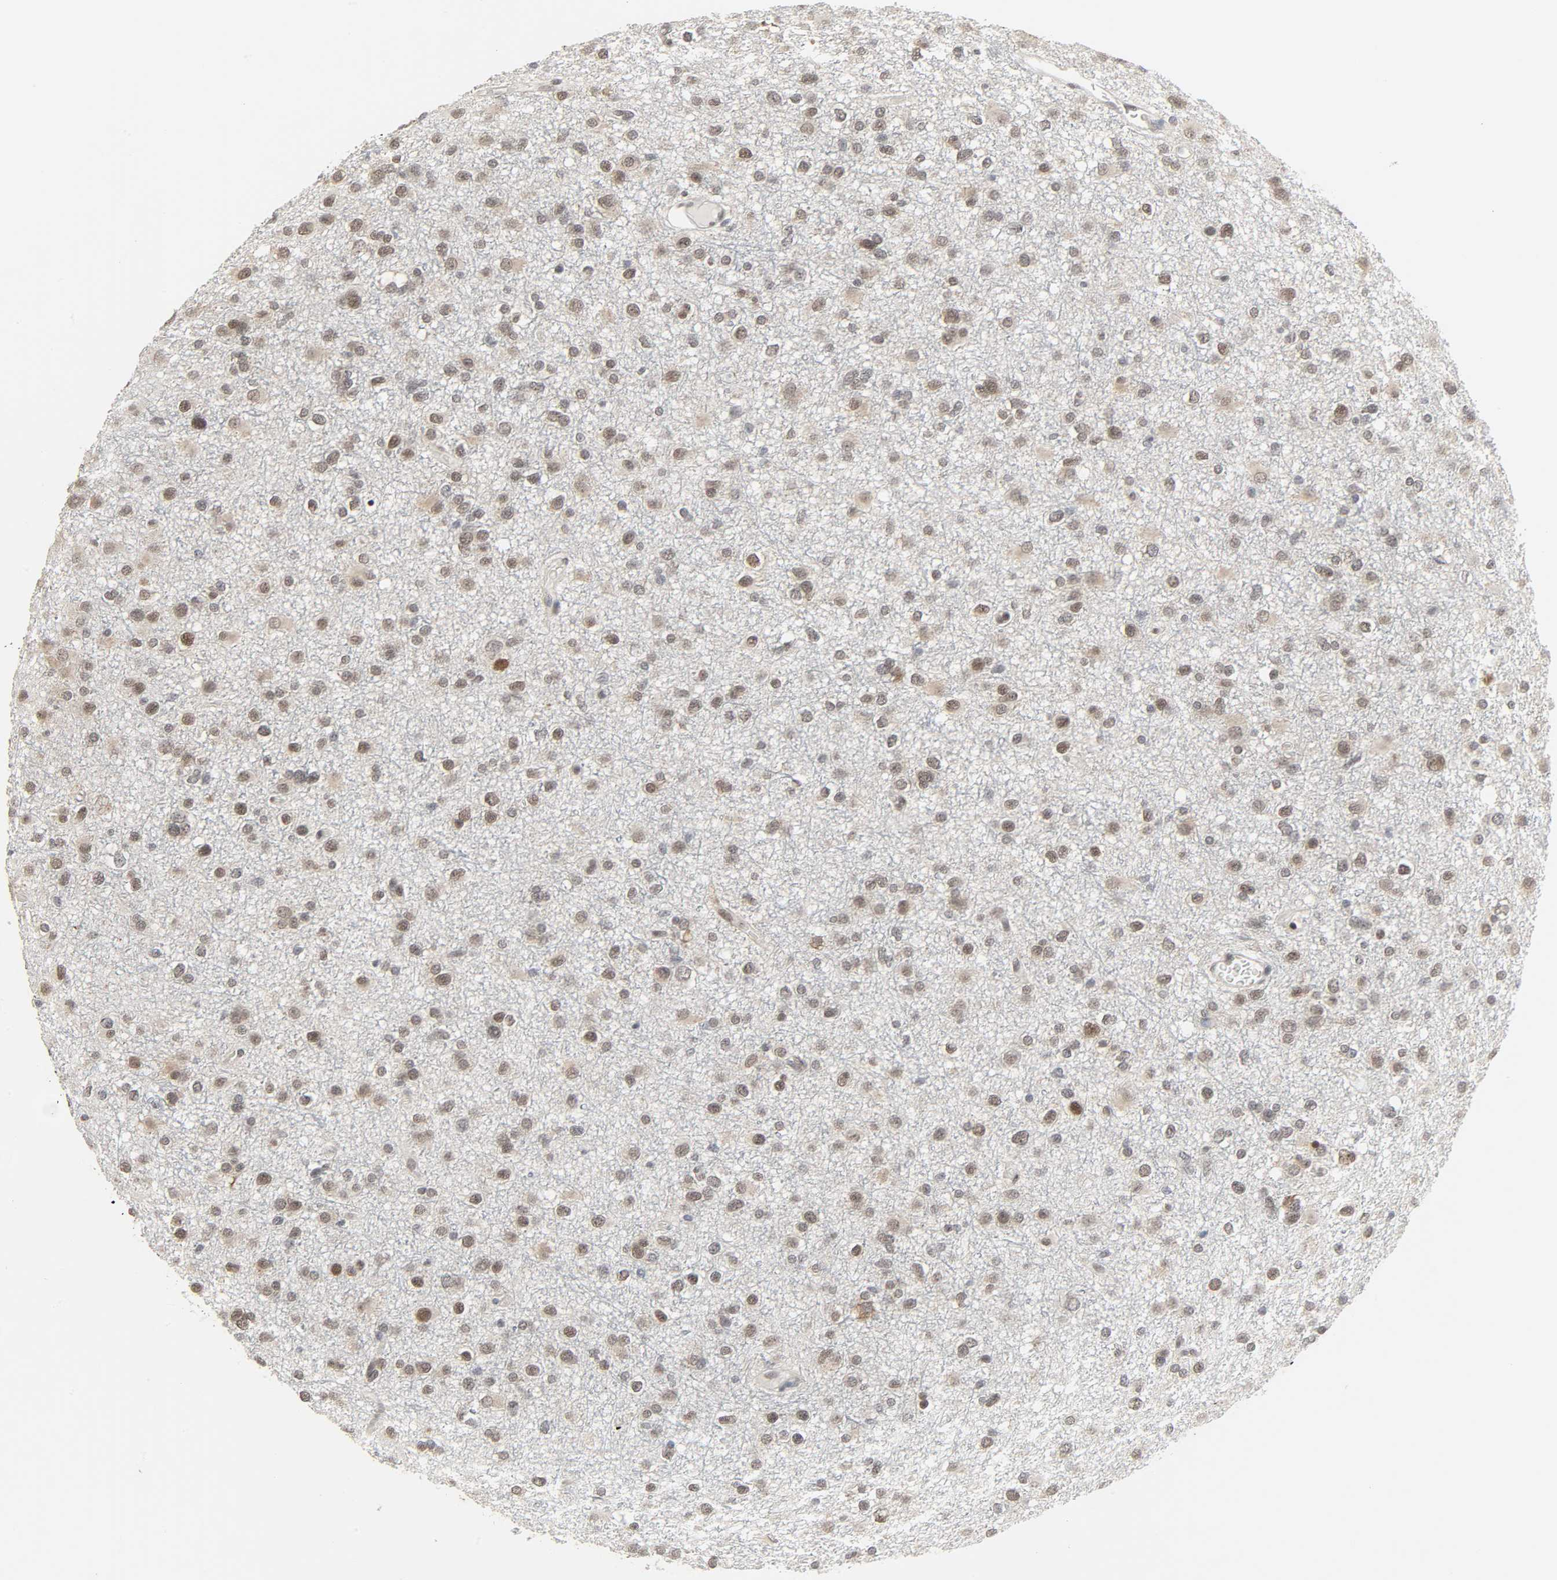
{"staining": {"intensity": "moderate", "quantity": ">75%", "location": "nuclear"}, "tissue": "glioma", "cell_type": "Tumor cells", "image_type": "cancer", "snomed": [{"axis": "morphology", "description": "Glioma, malignant, Low grade"}, {"axis": "topography", "description": "Brain"}], "caption": "Immunohistochemical staining of human glioma displays moderate nuclear protein staining in about >75% of tumor cells.", "gene": "MUC1", "patient": {"sex": "male", "age": 42}}